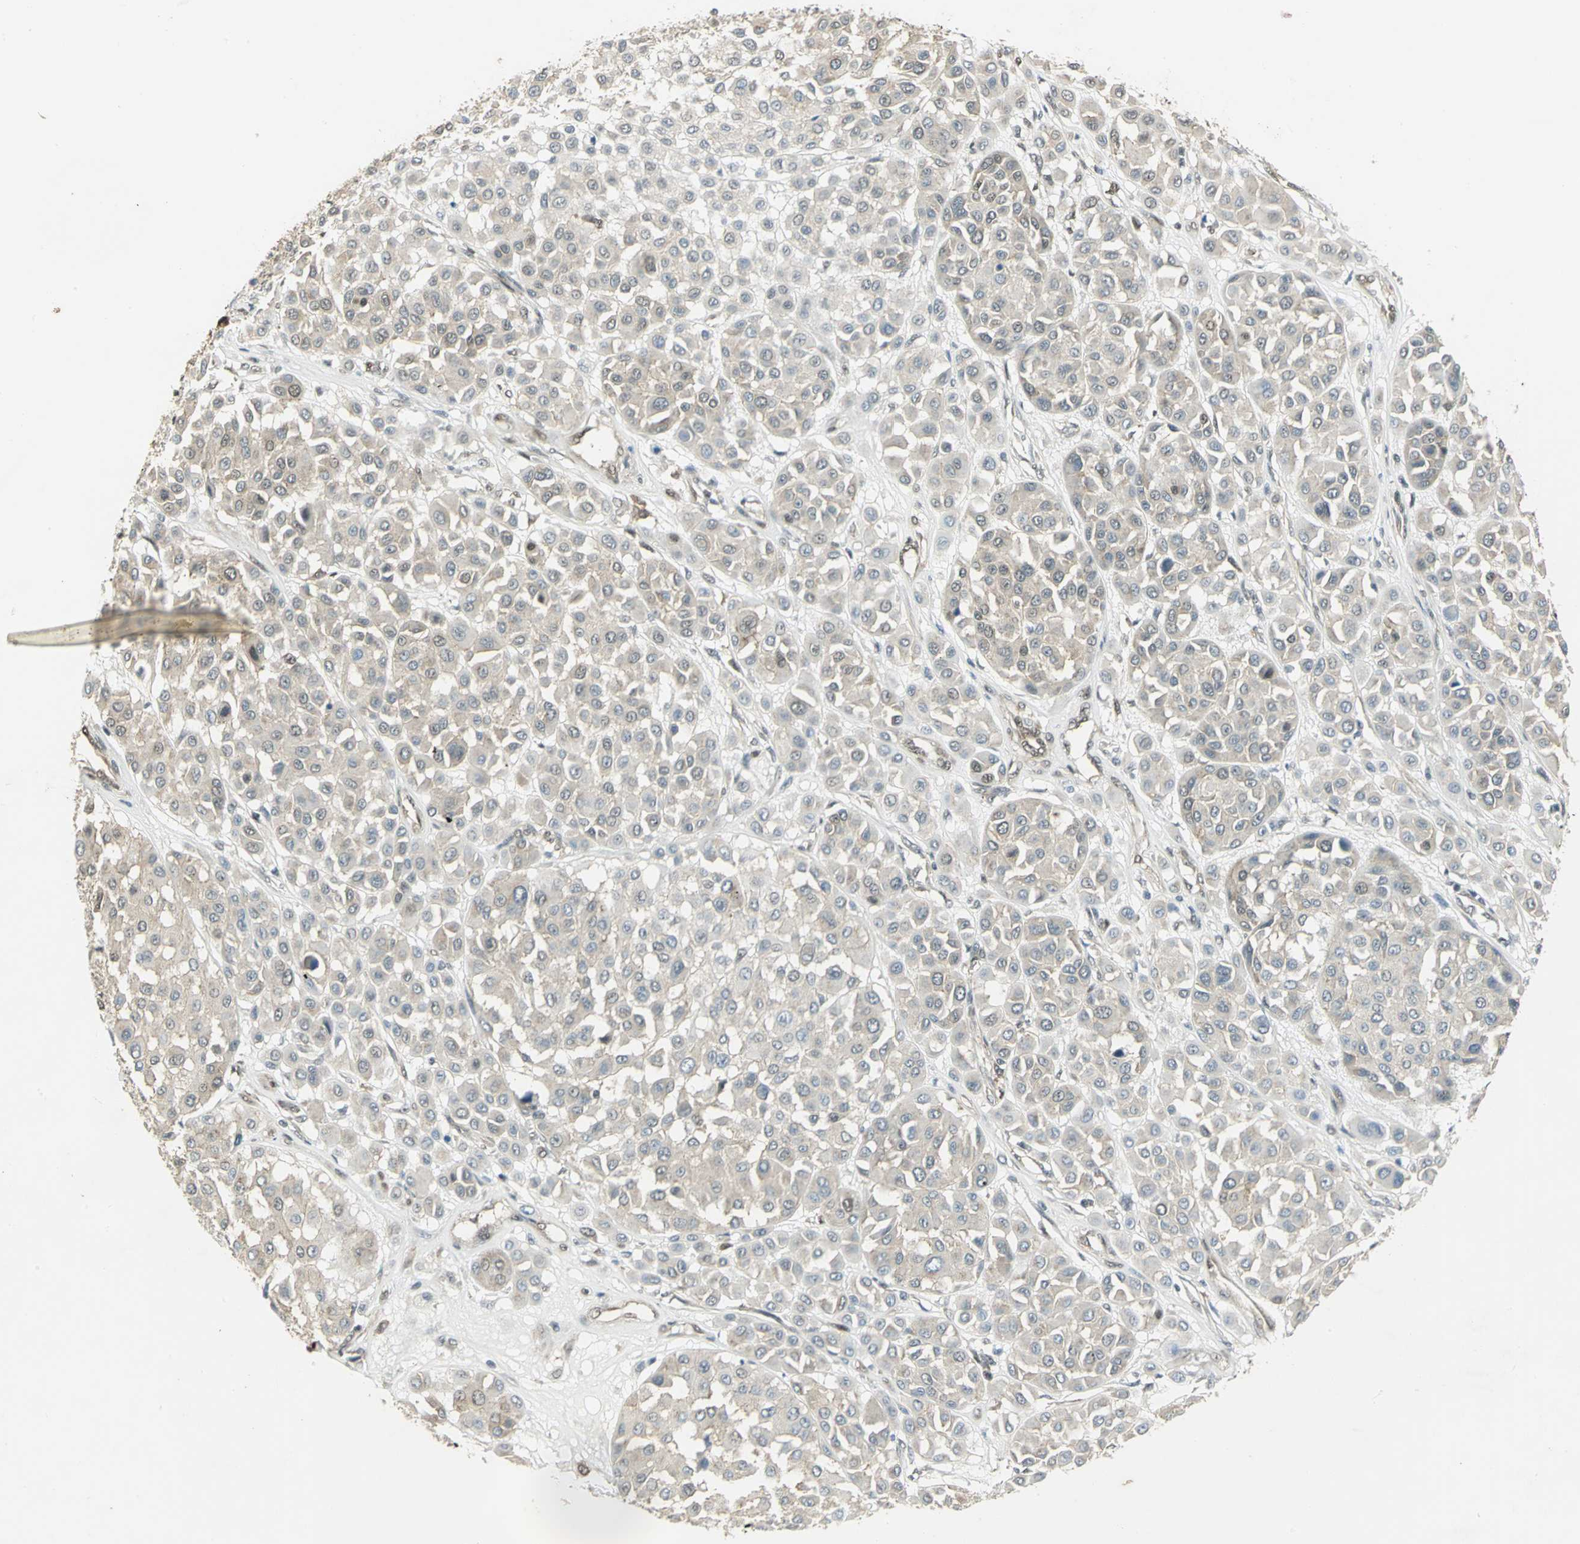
{"staining": {"intensity": "negative", "quantity": "none", "location": "none"}, "tissue": "melanoma", "cell_type": "Tumor cells", "image_type": "cancer", "snomed": [{"axis": "morphology", "description": "Malignant melanoma, Metastatic site"}, {"axis": "topography", "description": "Soft tissue"}], "caption": "Immunohistochemical staining of melanoma exhibits no significant positivity in tumor cells.", "gene": "DDX5", "patient": {"sex": "male", "age": 41}}